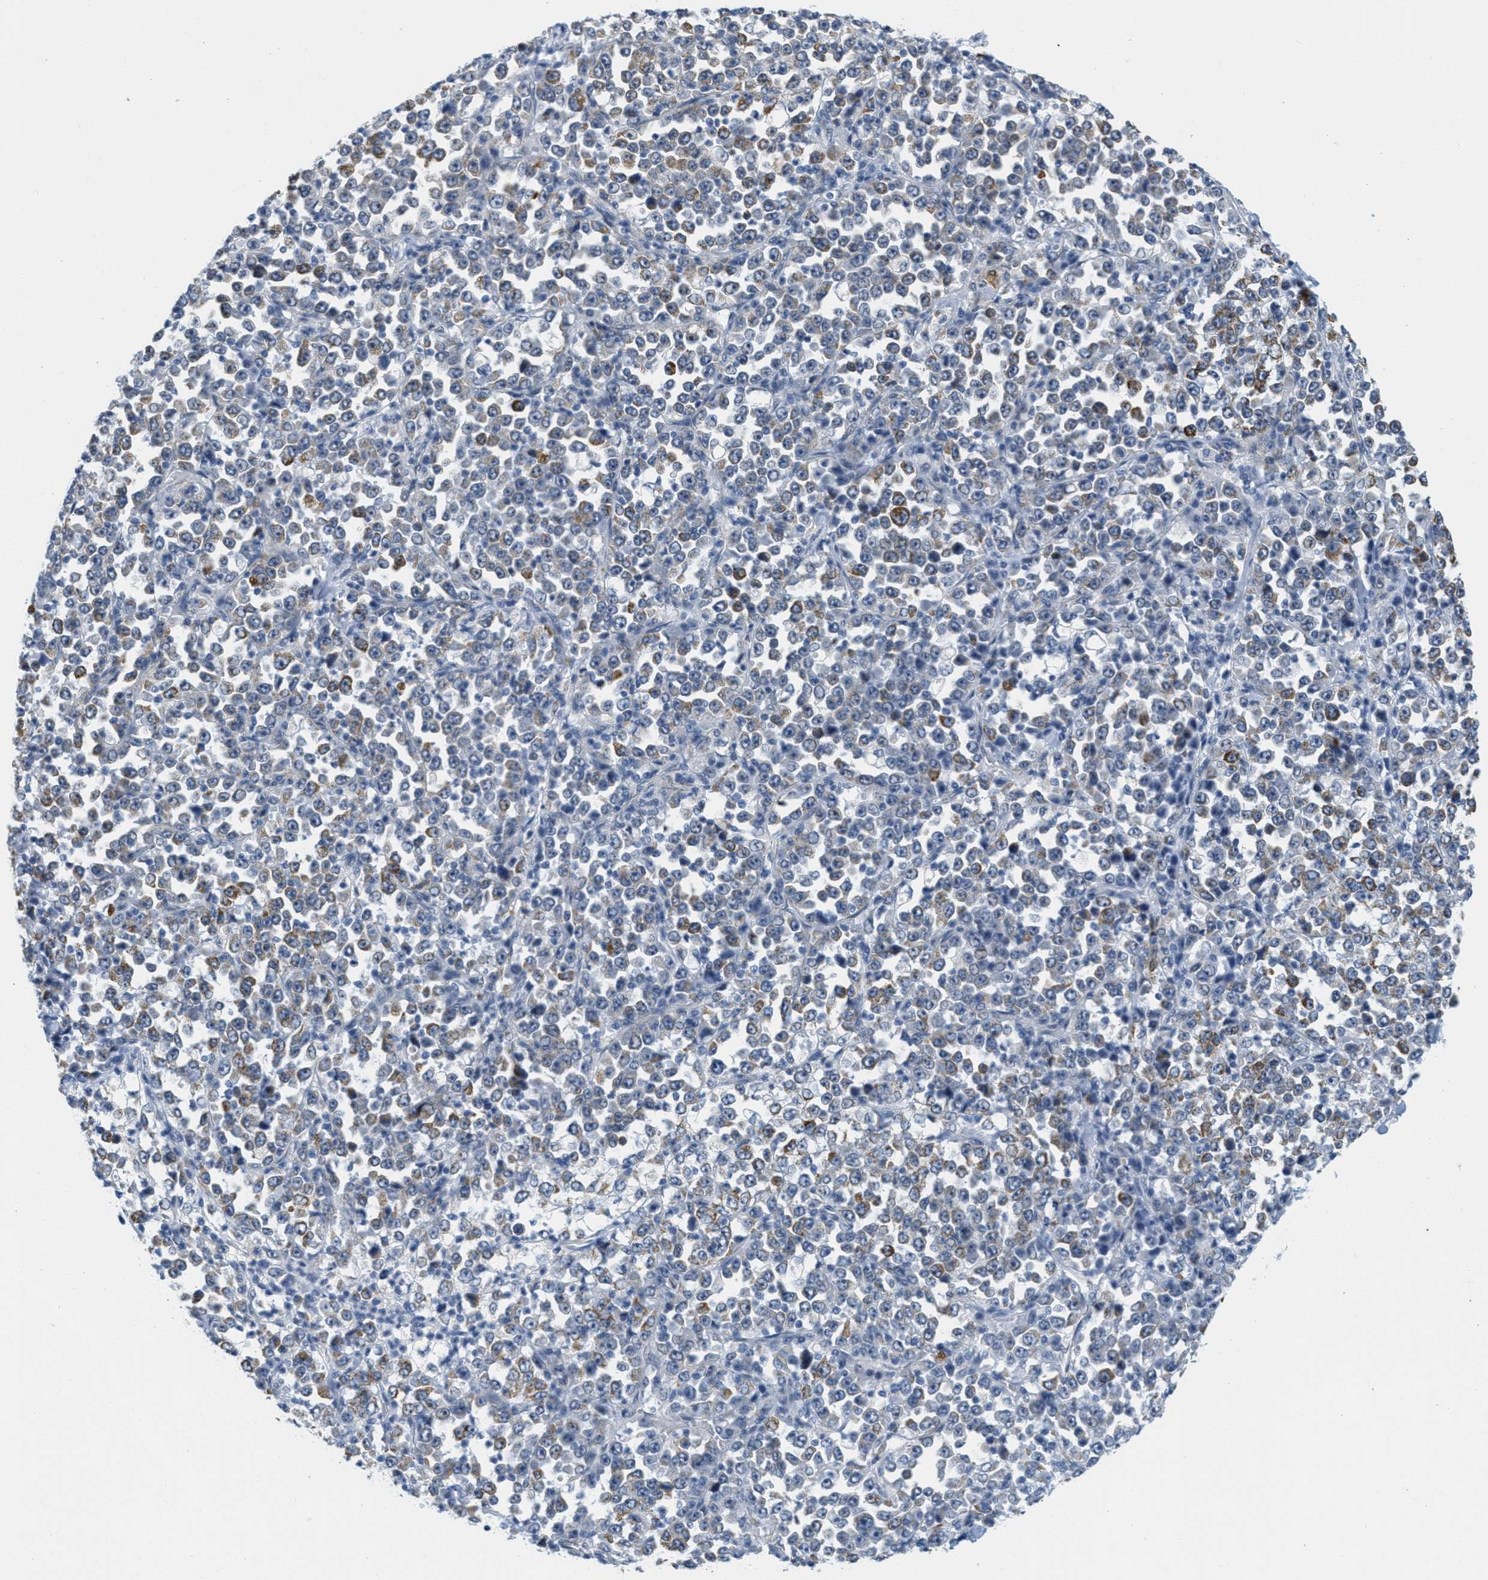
{"staining": {"intensity": "moderate", "quantity": "25%-75%", "location": "cytoplasmic/membranous"}, "tissue": "stomach cancer", "cell_type": "Tumor cells", "image_type": "cancer", "snomed": [{"axis": "morphology", "description": "Normal tissue, NOS"}, {"axis": "morphology", "description": "Adenocarcinoma, NOS"}, {"axis": "topography", "description": "Stomach, upper"}, {"axis": "topography", "description": "Stomach"}], "caption": "Immunohistochemistry (IHC) staining of adenocarcinoma (stomach), which shows medium levels of moderate cytoplasmic/membranous expression in approximately 25%-75% of tumor cells indicating moderate cytoplasmic/membranous protein staining. The staining was performed using DAB (3,3'-diaminobenzidine) (brown) for protein detection and nuclei were counterstained in hematoxylin (blue).", "gene": "HS3ST2", "patient": {"sex": "male", "age": 59}}